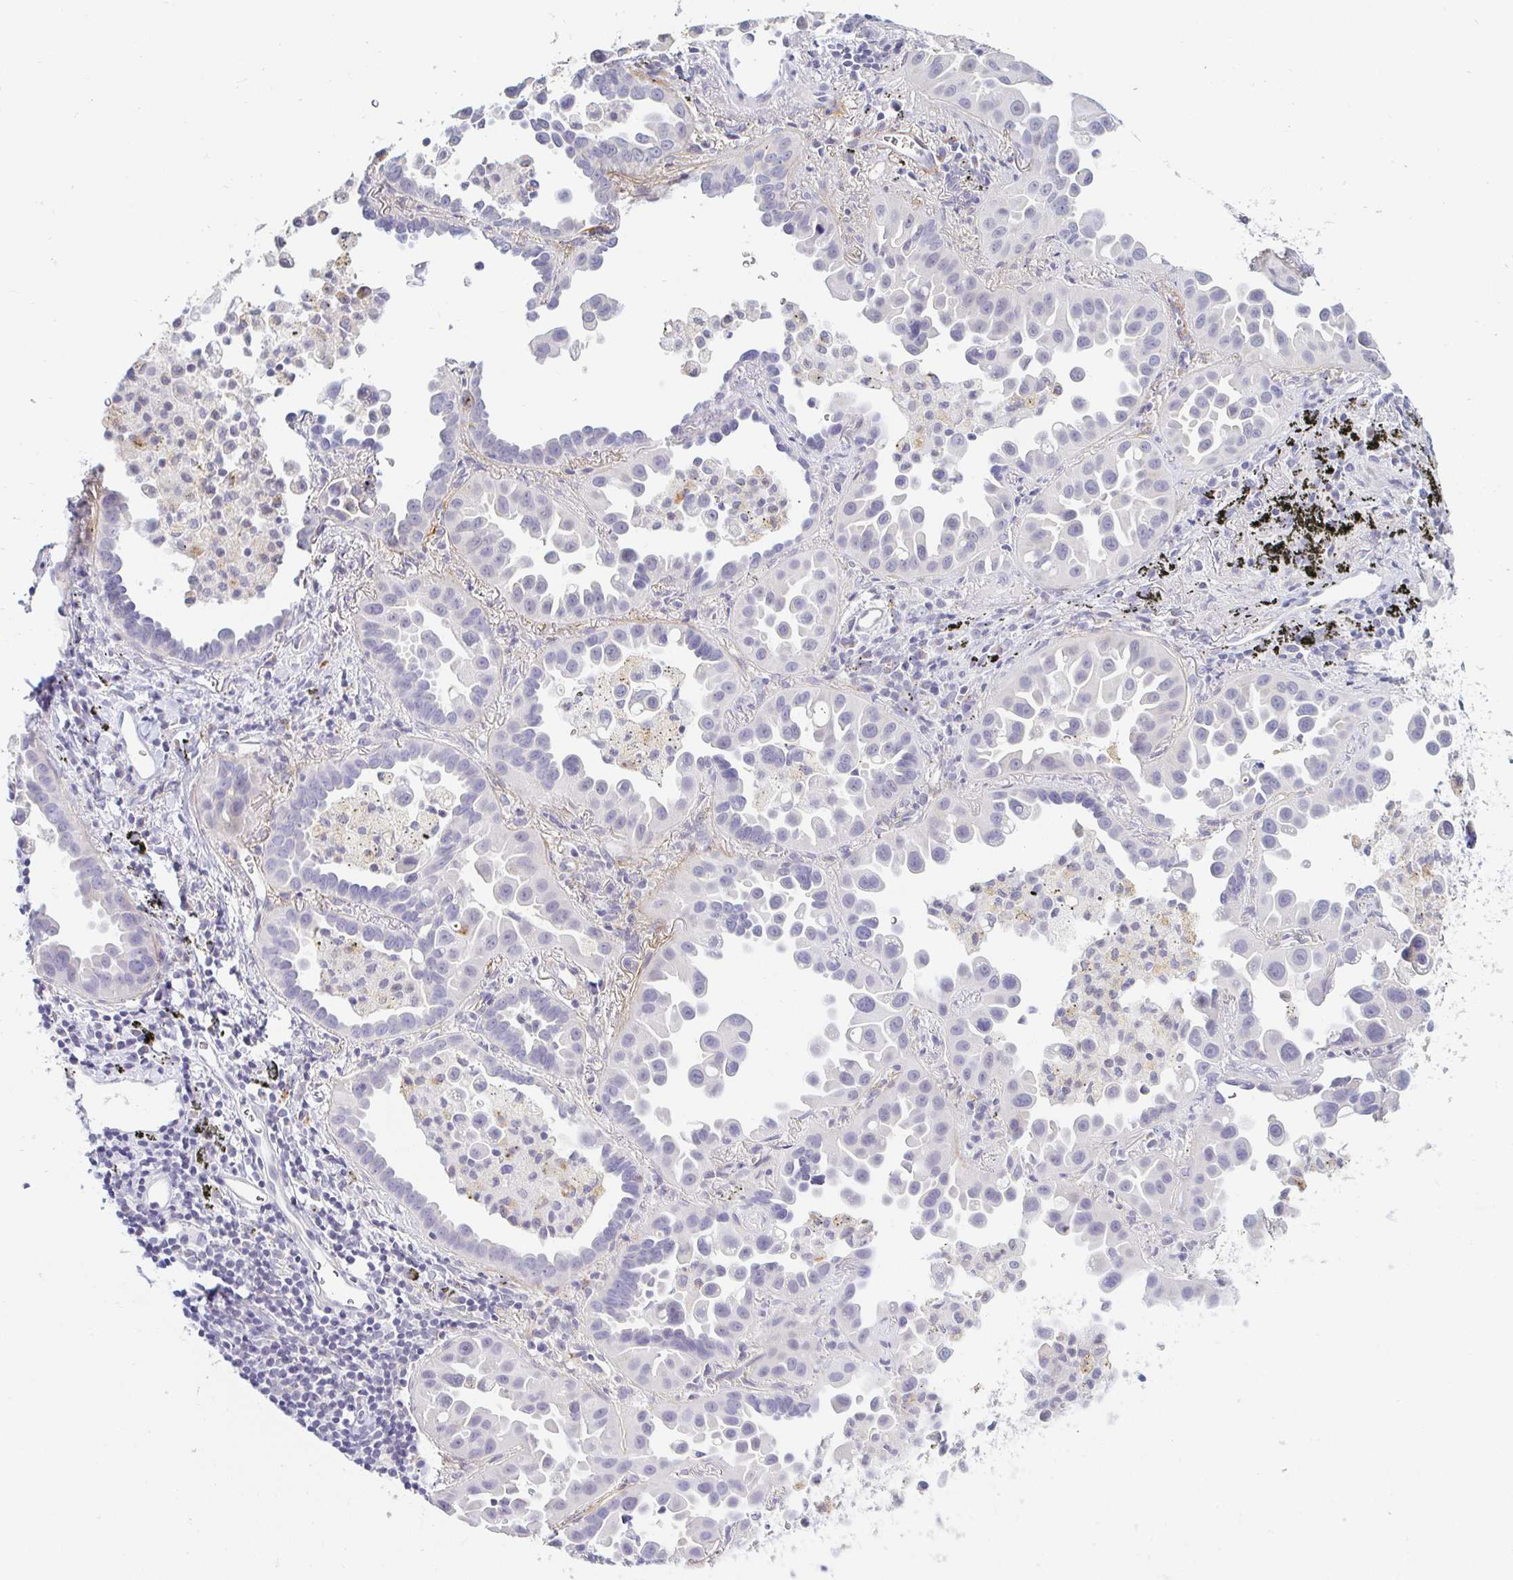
{"staining": {"intensity": "negative", "quantity": "none", "location": "none"}, "tissue": "lung cancer", "cell_type": "Tumor cells", "image_type": "cancer", "snomed": [{"axis": "morphology", "description": "Adenocarcinoma, NOS"}, {"axis": "topography", "description": "Lung"}], "caption": "DAB immunohistochemical staining of lung cancer (adenocarcinoma) shows no significant positivity in tumor cells. (DAB (3,3'-diaminobenzidine) immunohistochemistry (IHC) visualized using brightfield microscopy, high magnification).", "gene": "OR51D1", "patient": {"sex": "male", "age": 68}}